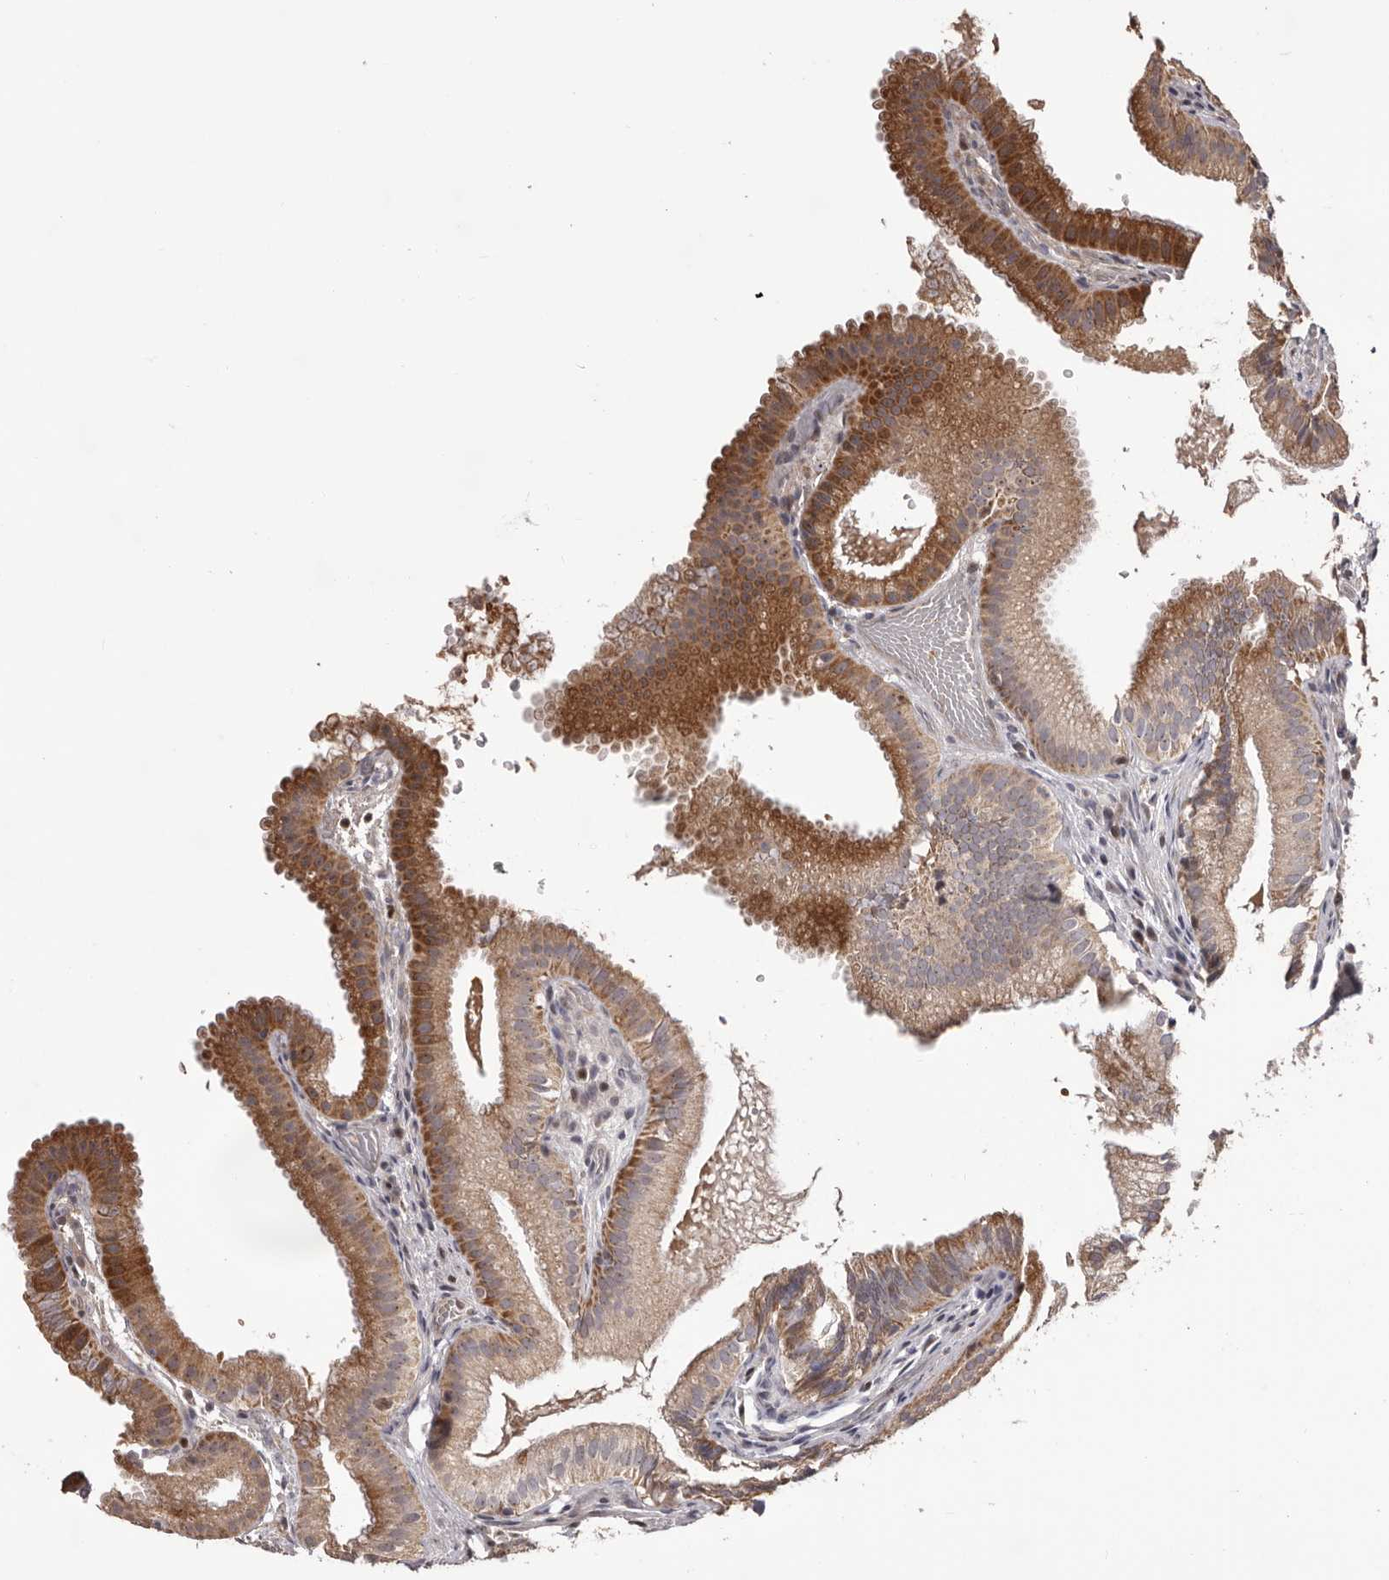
{"staining": {"intensity": "strong", "quantity": ">75%", "location": "cytoplasmic/membranous"}, "tissue": "gallbladder", "cell_type": "Glandular cells", "image_type": "normal", "snomed": [{"axis": "morphology", "description": "Normal tissue, NOS"}, {"axis": "topography", "description": "Gallbladder"}], "caption": "High-power microscopy captured an immunohistochemistry histopathology image of benign gallbladder, revealing strong cytoplasmic/membranous staining in about >75% of glandular cells. (IHC, brightfield microscopy, high magnification).", "gene": "ZCCHC7", "patient": {"sex": "female", "age": 30}}